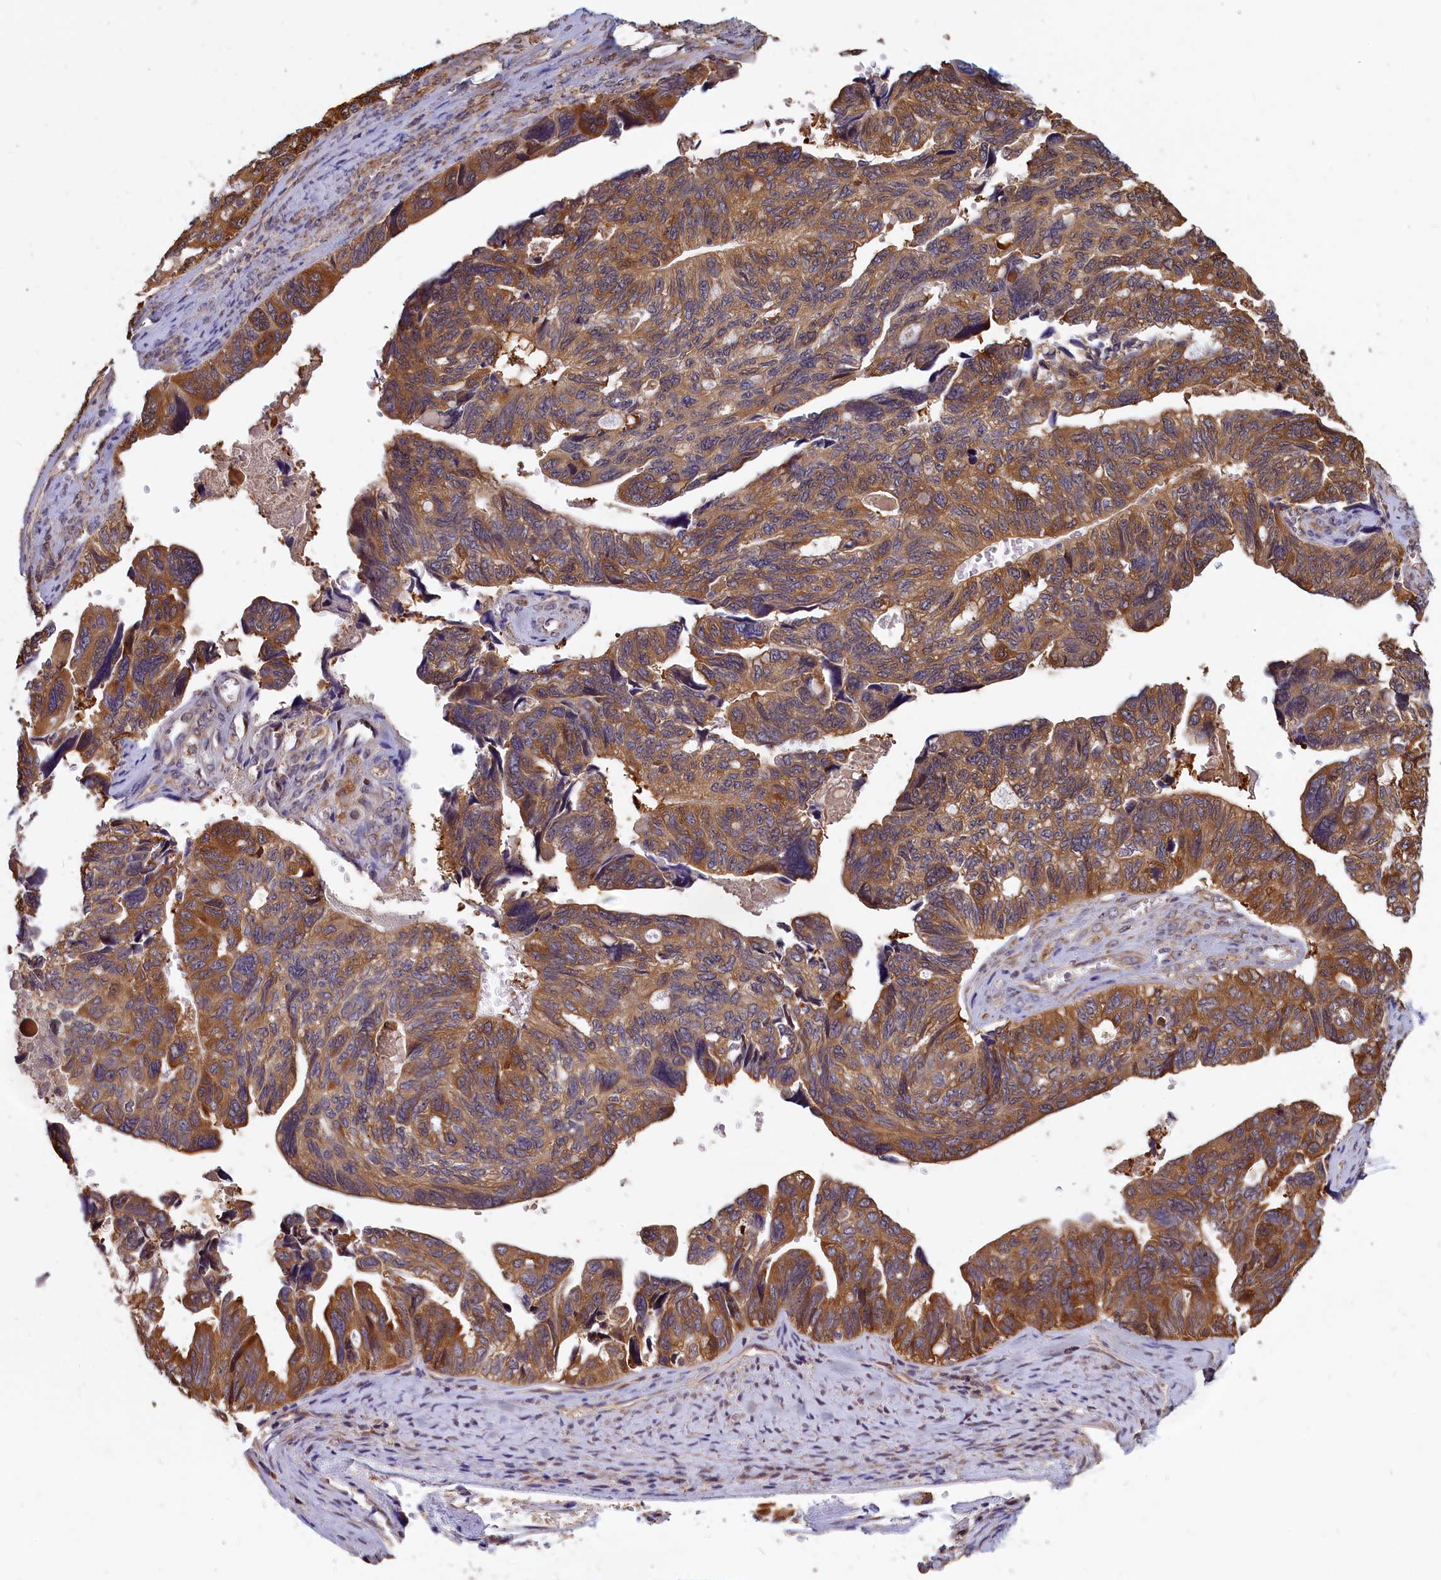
{"staining": {"intensity": "moderate", "quantity": ">75%", "location": "cytoplasmic/membranous"}, "tissue": "ovarian cancer", "cell_type": "Tumor cells", "image_type": "cancer", "snomed": [{"axis": "morphology", "description": "Cystadenocarcinoma, serous, NOS"}, {"axis": "topography", "description": "Ovary"}], "caption": "Immunohistochemistry of serous cystadenocarcinoma (ovarian) displays medium levels of moderate cytoplasmic/membranous expression in approximately >75% of tumor cells.", "gene": "ABCC8", "patient": {"sex": "female", "age": 79}}